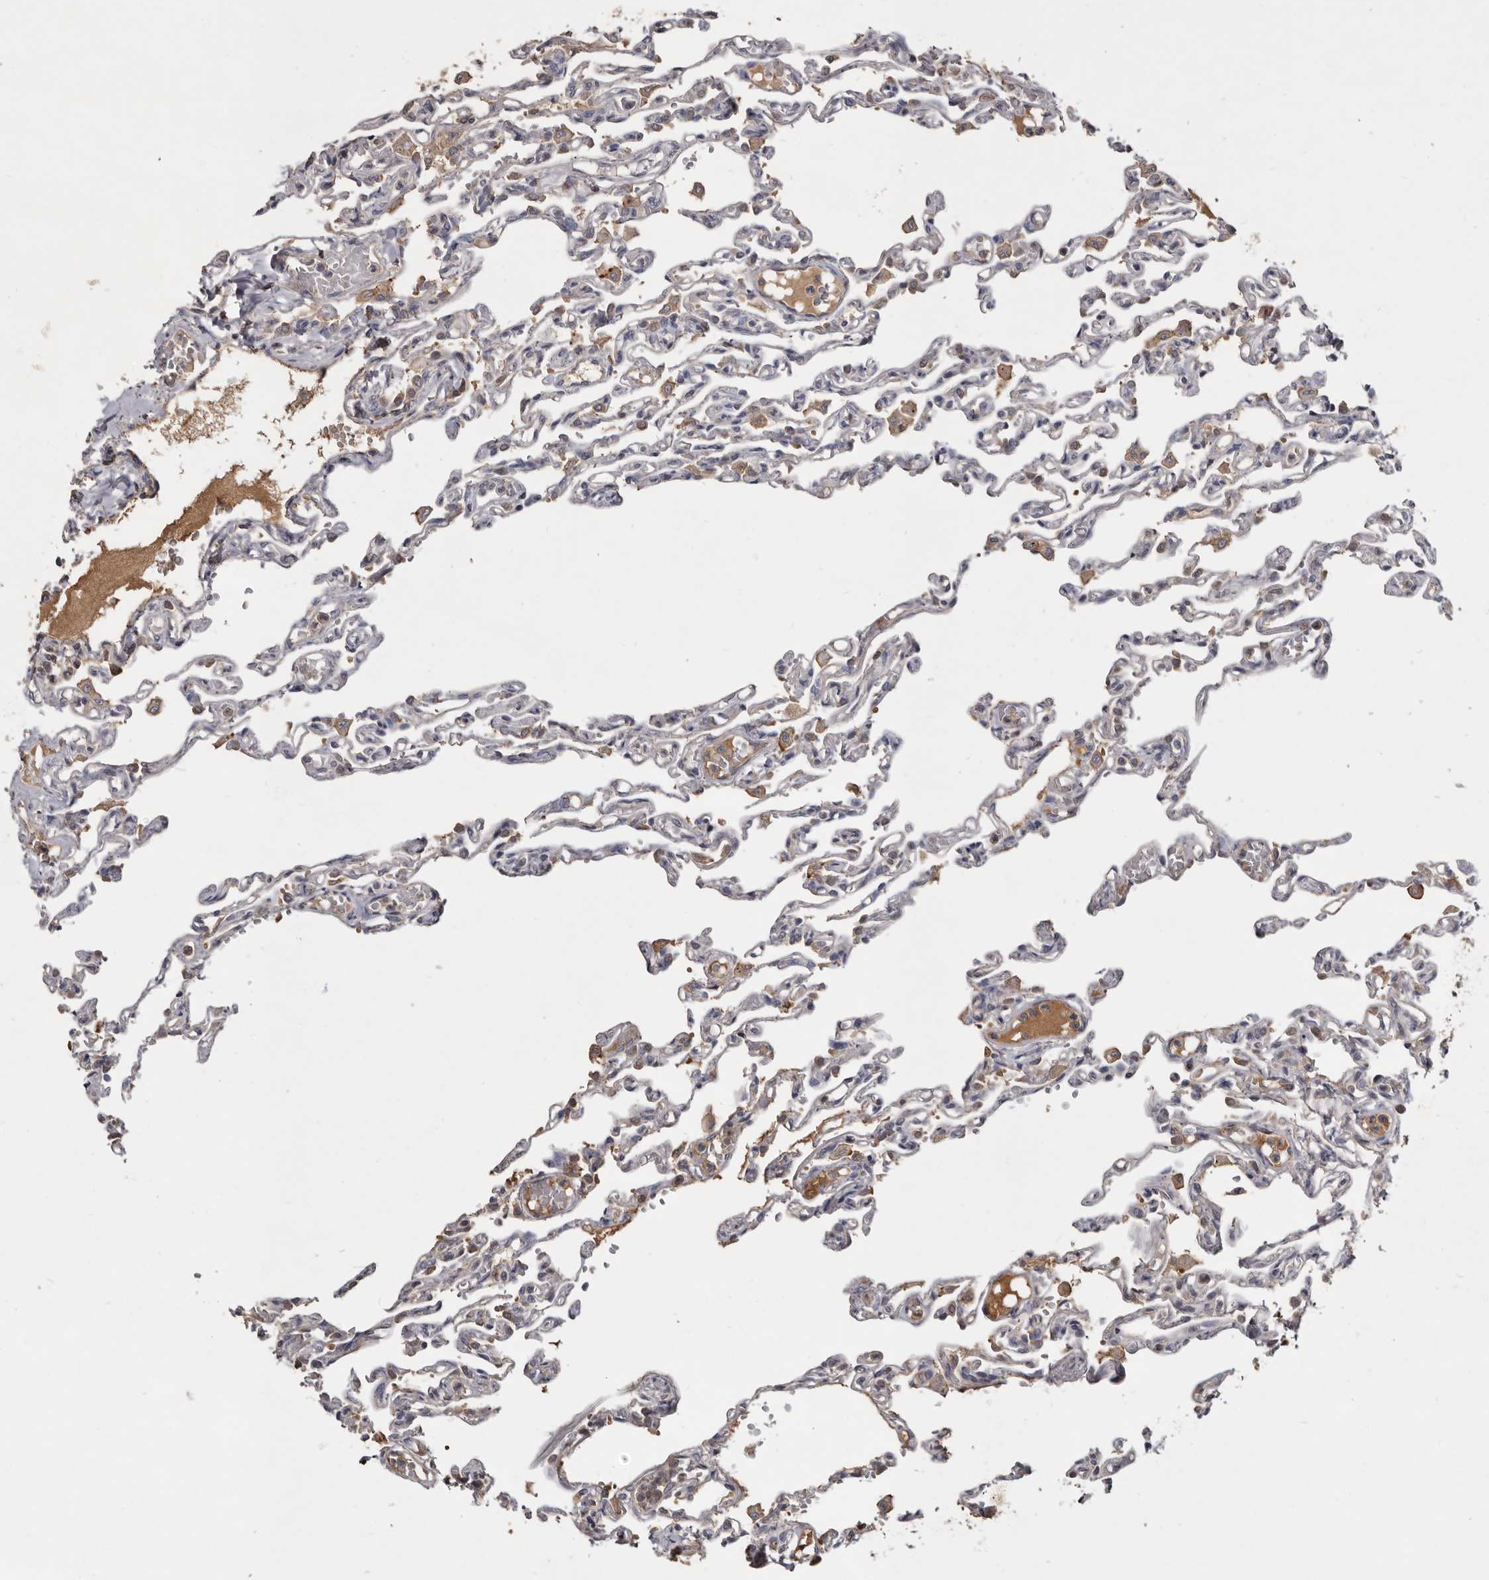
{"staining": {"intensity": "weak", "quantity": "<25%", "location": "cytoplasmic/membranous"}, "tissue": "lung", "cell_type": "Alveolar cells", "image_type": "normal", "snomed": [{"axis": "morphology", "description": "Normal tissue, NOS"}, {"axis": "topography", "description": "Lung"}], "caption": "DAB immunohistochemical staining of benign lung exhibits no significant staining in alveolar cells.", "gene": "TTC39A", "patient": {"sex": "male", "age": 21}}